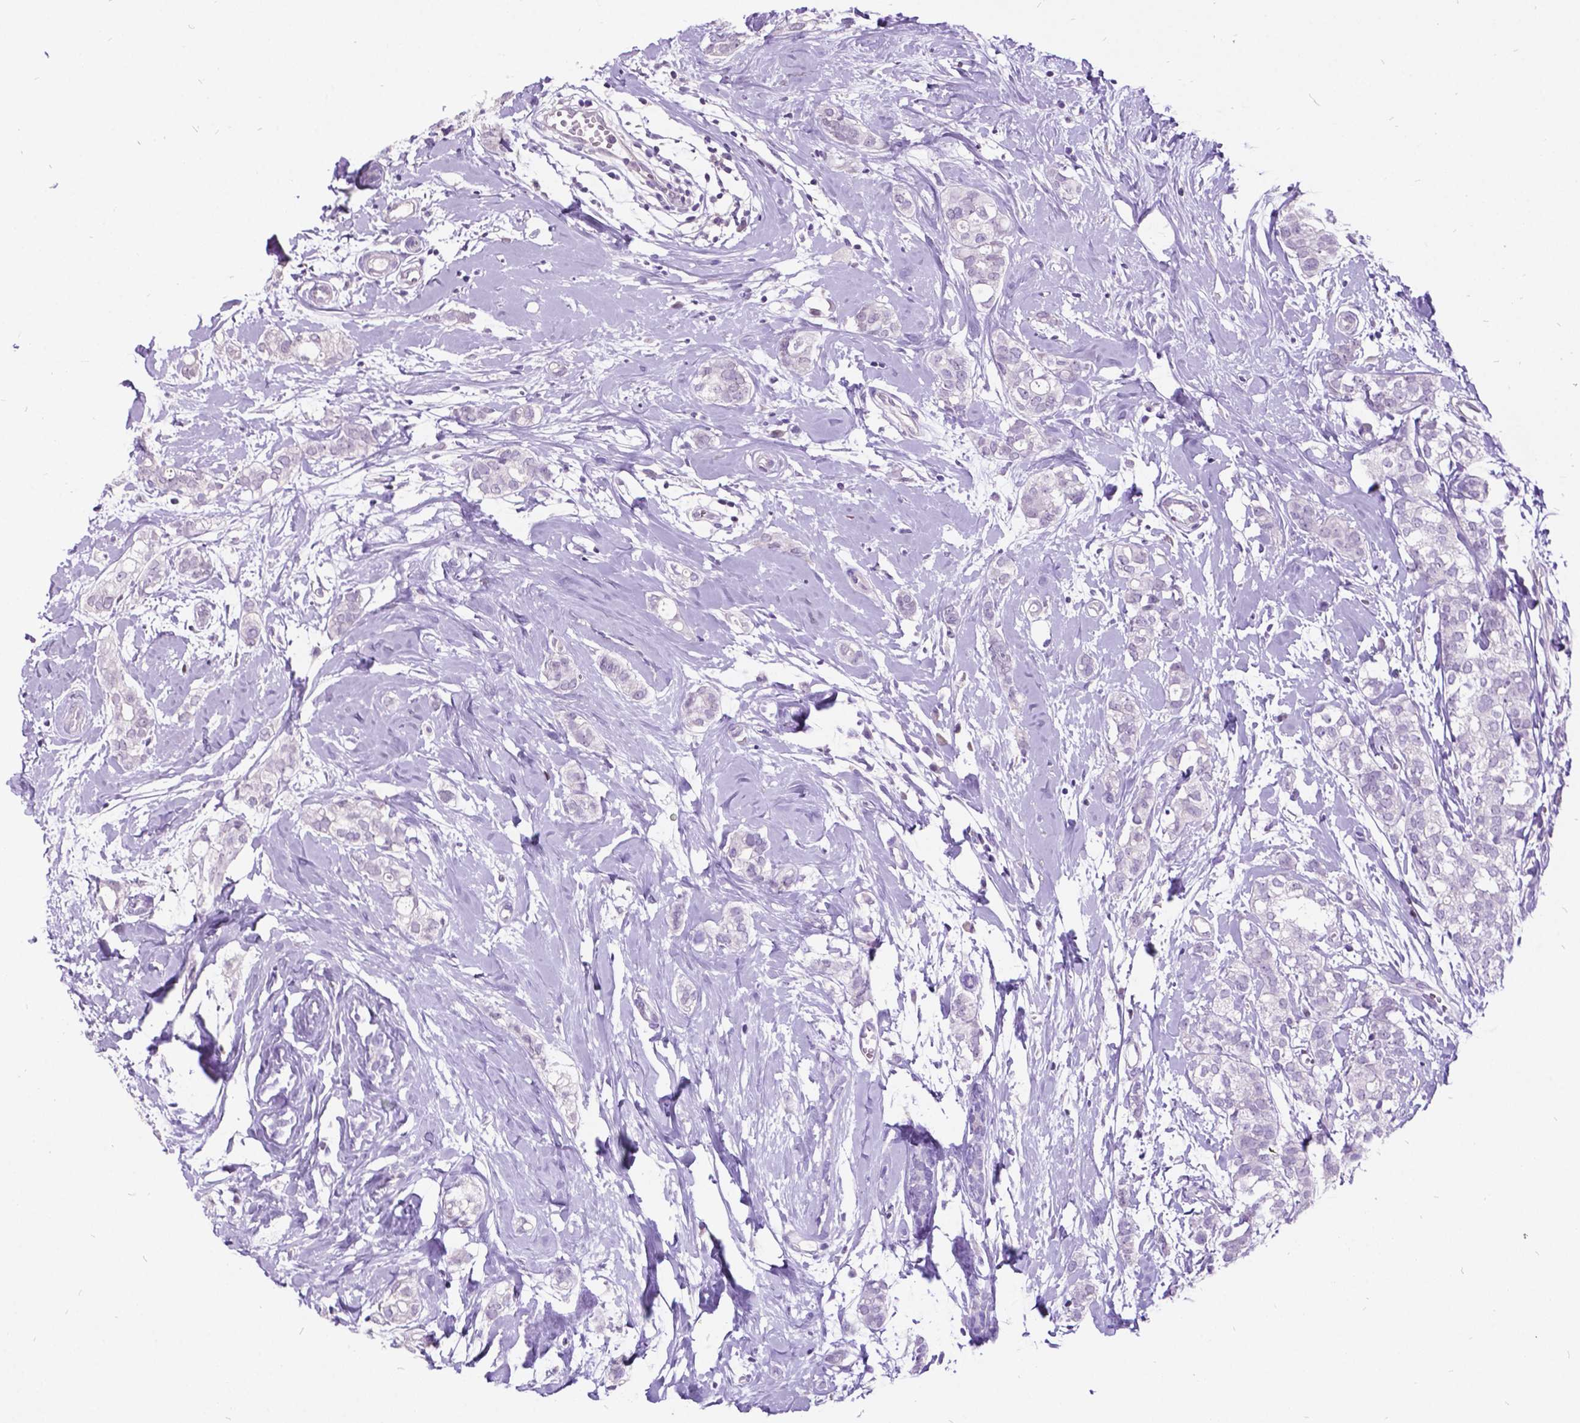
{"staining": {"intensity": "negative", "quantity": "none", "location": "none"}, "tissue": "breast cancer", "cell_type": "Tumor cells", "image_type": "cancer", "snomed": [{"axis": "morphology", "description": "Duct carcinoma"}, {"axis": "topography", "description": "Breast"}], "caption": "The histopathology image shows no staining of tumor cells in intraductal carcinoma (breast).", "gene": "DPF3", "patient": {"sex": "female", "age": 40}}